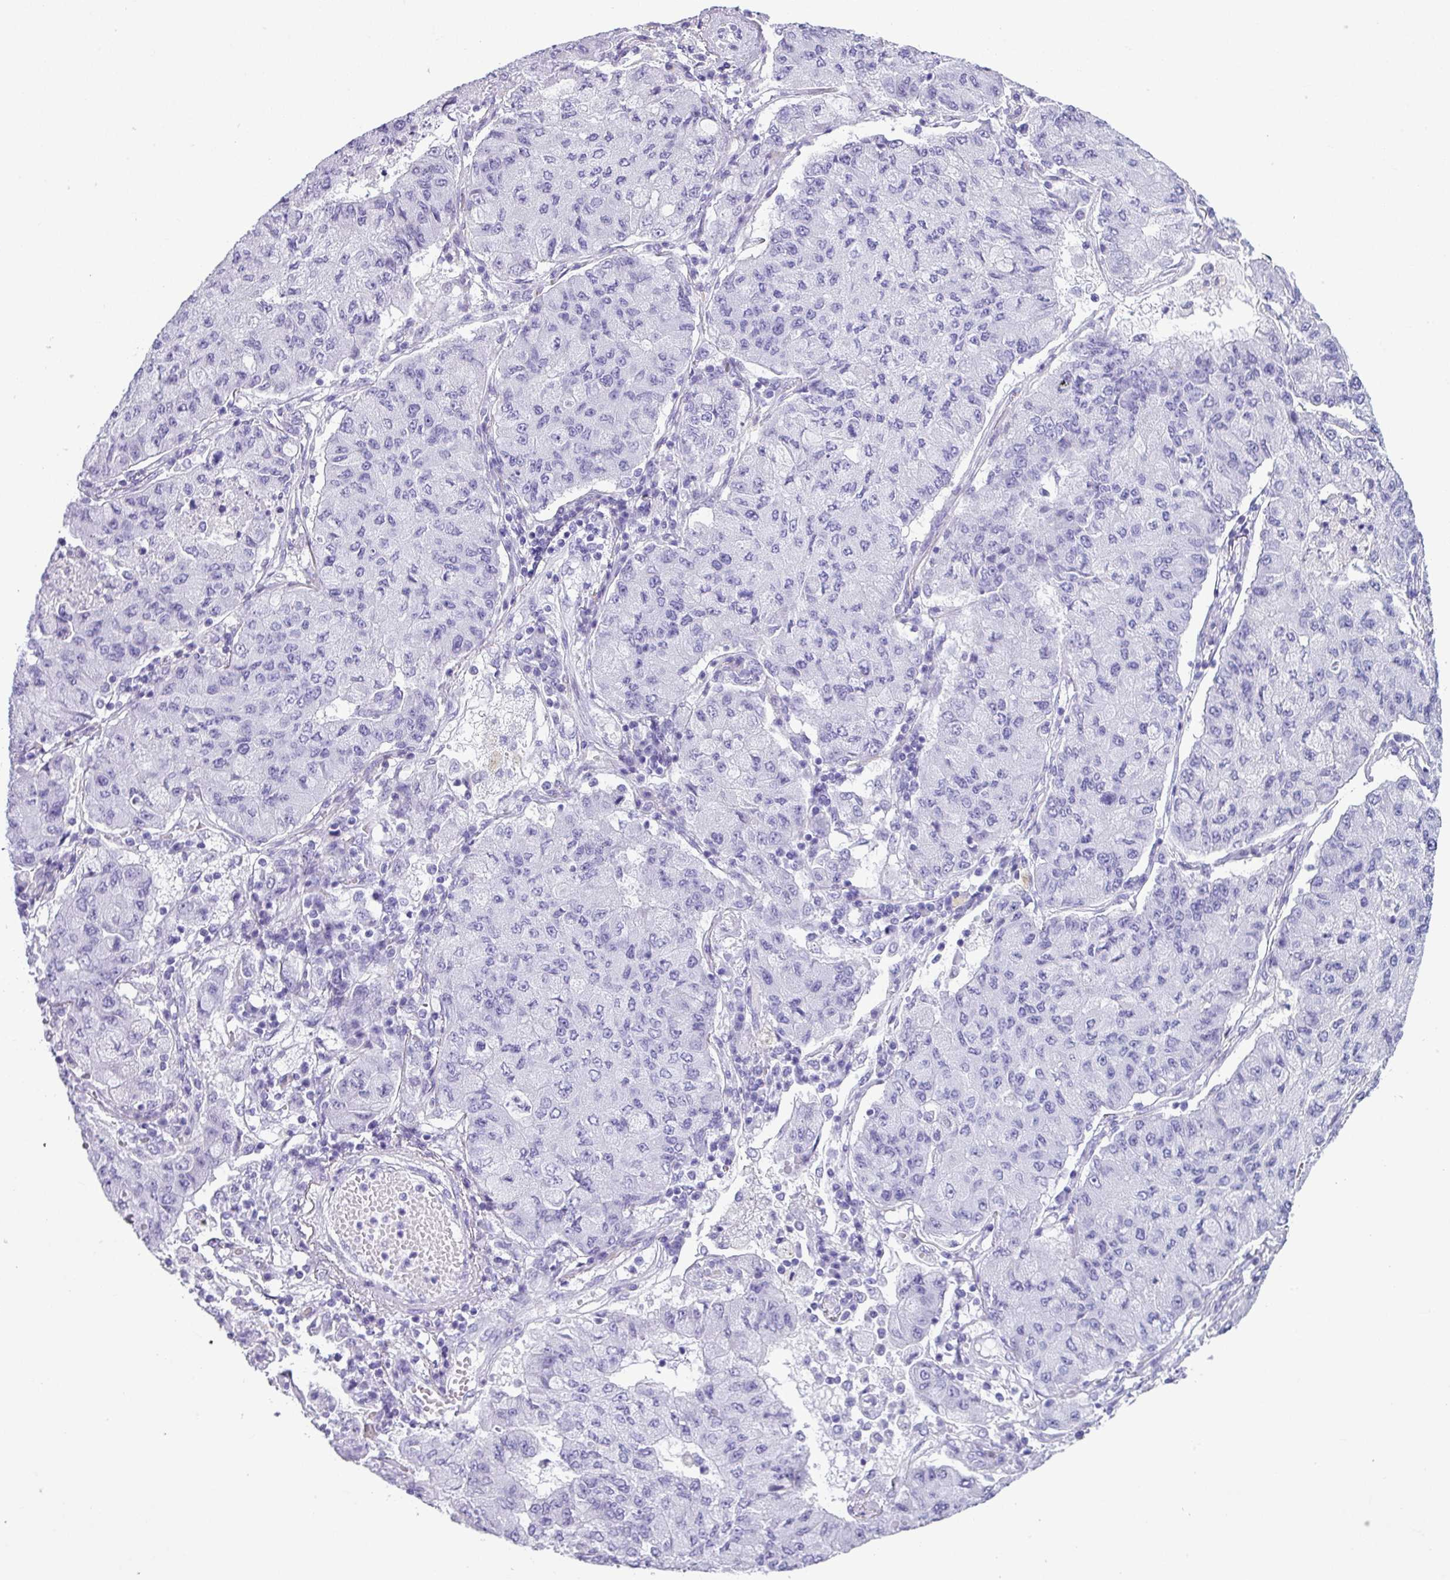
{"staining": {"intensity": "negative", "quantity": "none", "location": "none"}, "tissue": "lung cancer", "cell_type": "Tumor cells", "image_type": "cancer", "snomed": [{"axis": "morphology", "description": "Squamous cell carcinoma, NOS"}, {"axis": "topography", "description": "Lung"}], "caption": "There is no significant positivity in tumor cells of lung cancer (squamous cell carcinoma).", "gene": "ZNF568", "patient": {"sex": "male", "age": 74}}